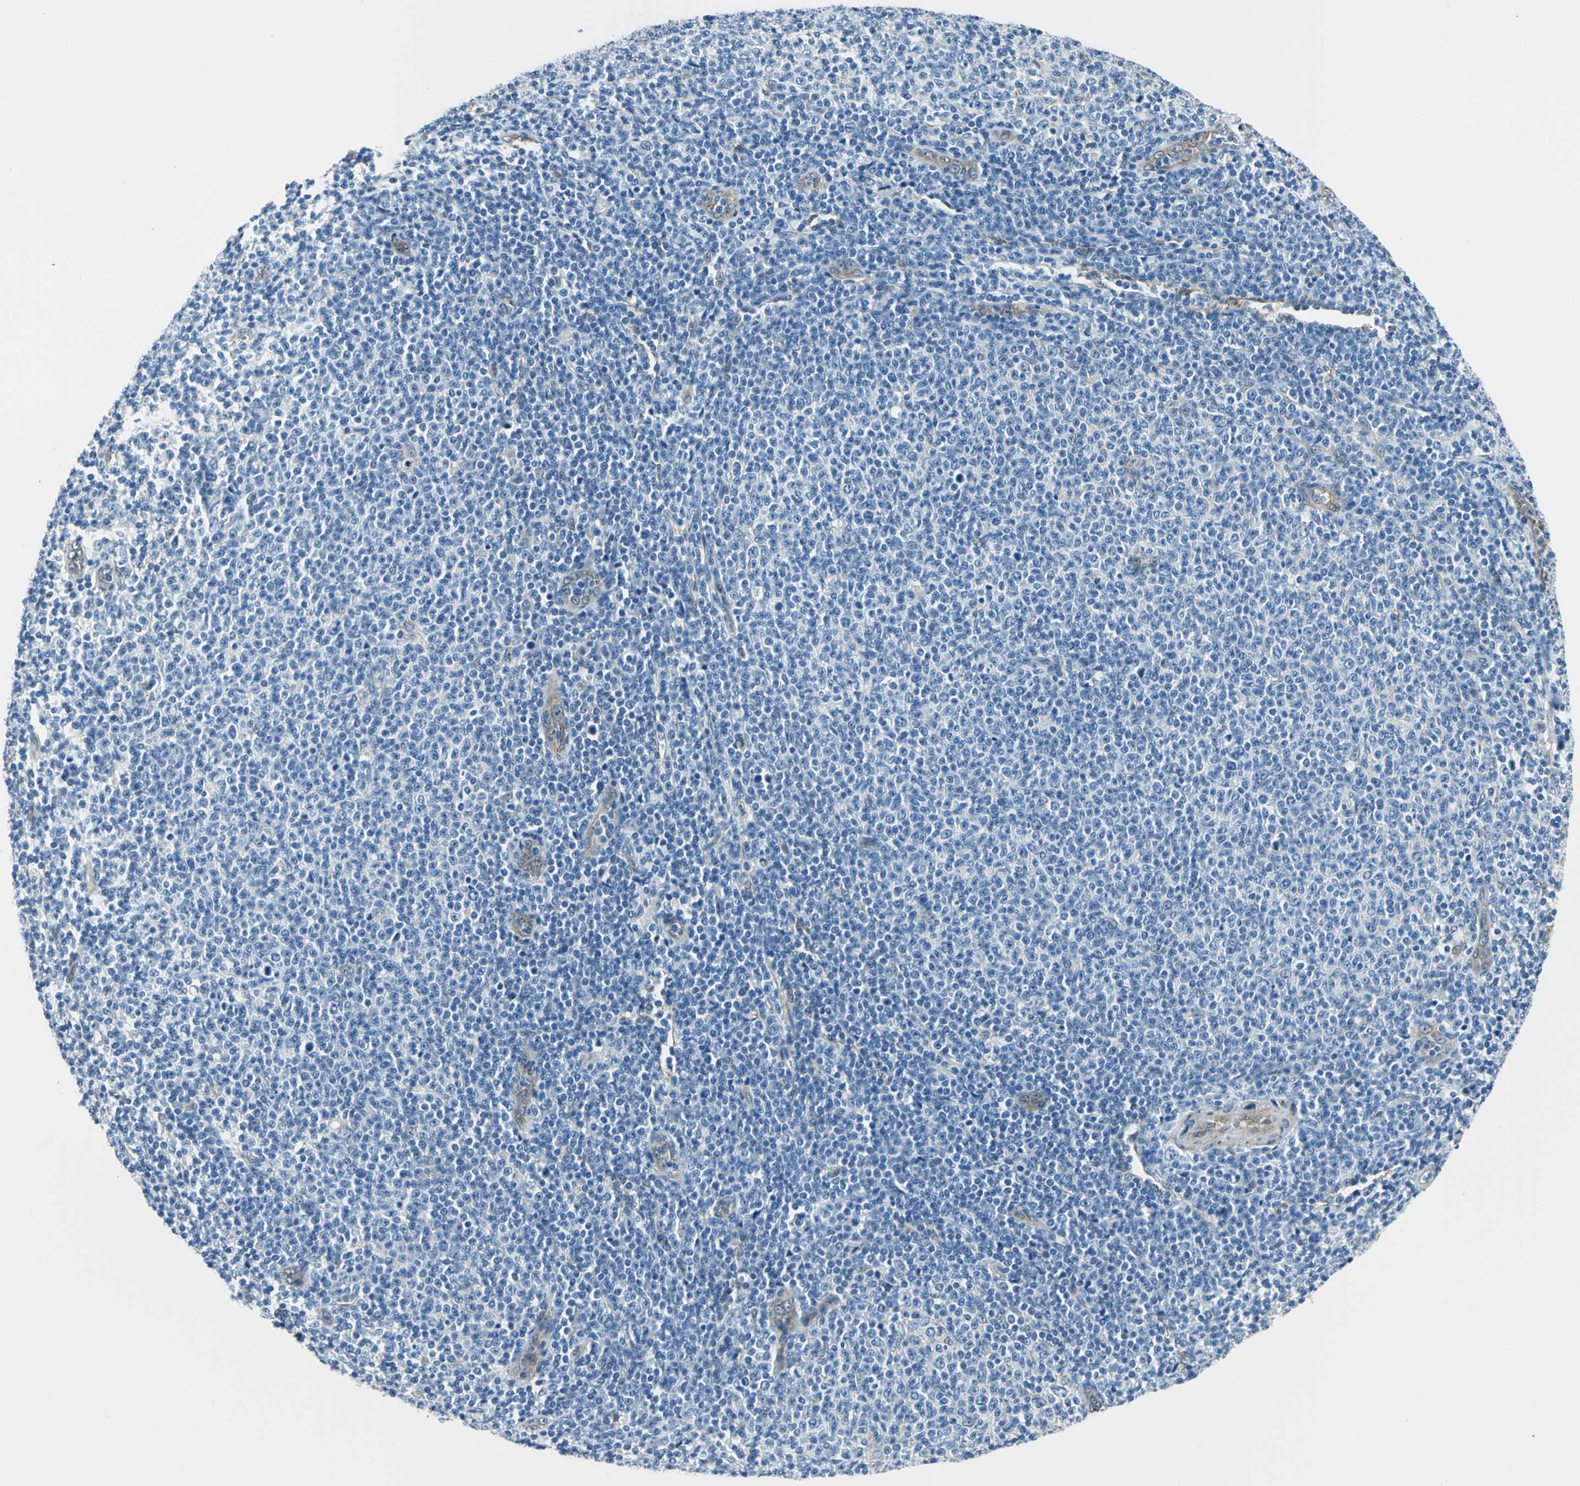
{"staining": {"intensity": "negative", "quantity": "none", "location": "none"}, "tissue": "lymphoma", "cell_type": "Tumor cells", "image_type": "cancer", "snomed": [{"axis": "morphology", "description": "Malignant lymphoma, non-Hodgkin's type, Low grade"}, {"axis": "topography", "description": "Lymph node"}], "caption": "IHC photomicrograph of neoplastic tissue: human lymphoma stained with DAB (3,3'-diaminobenzidine) demonstrates no significant protein expression in tumor cells.", "gene": "HSPB1", "patient": {"sex": "male", "age": 66}}